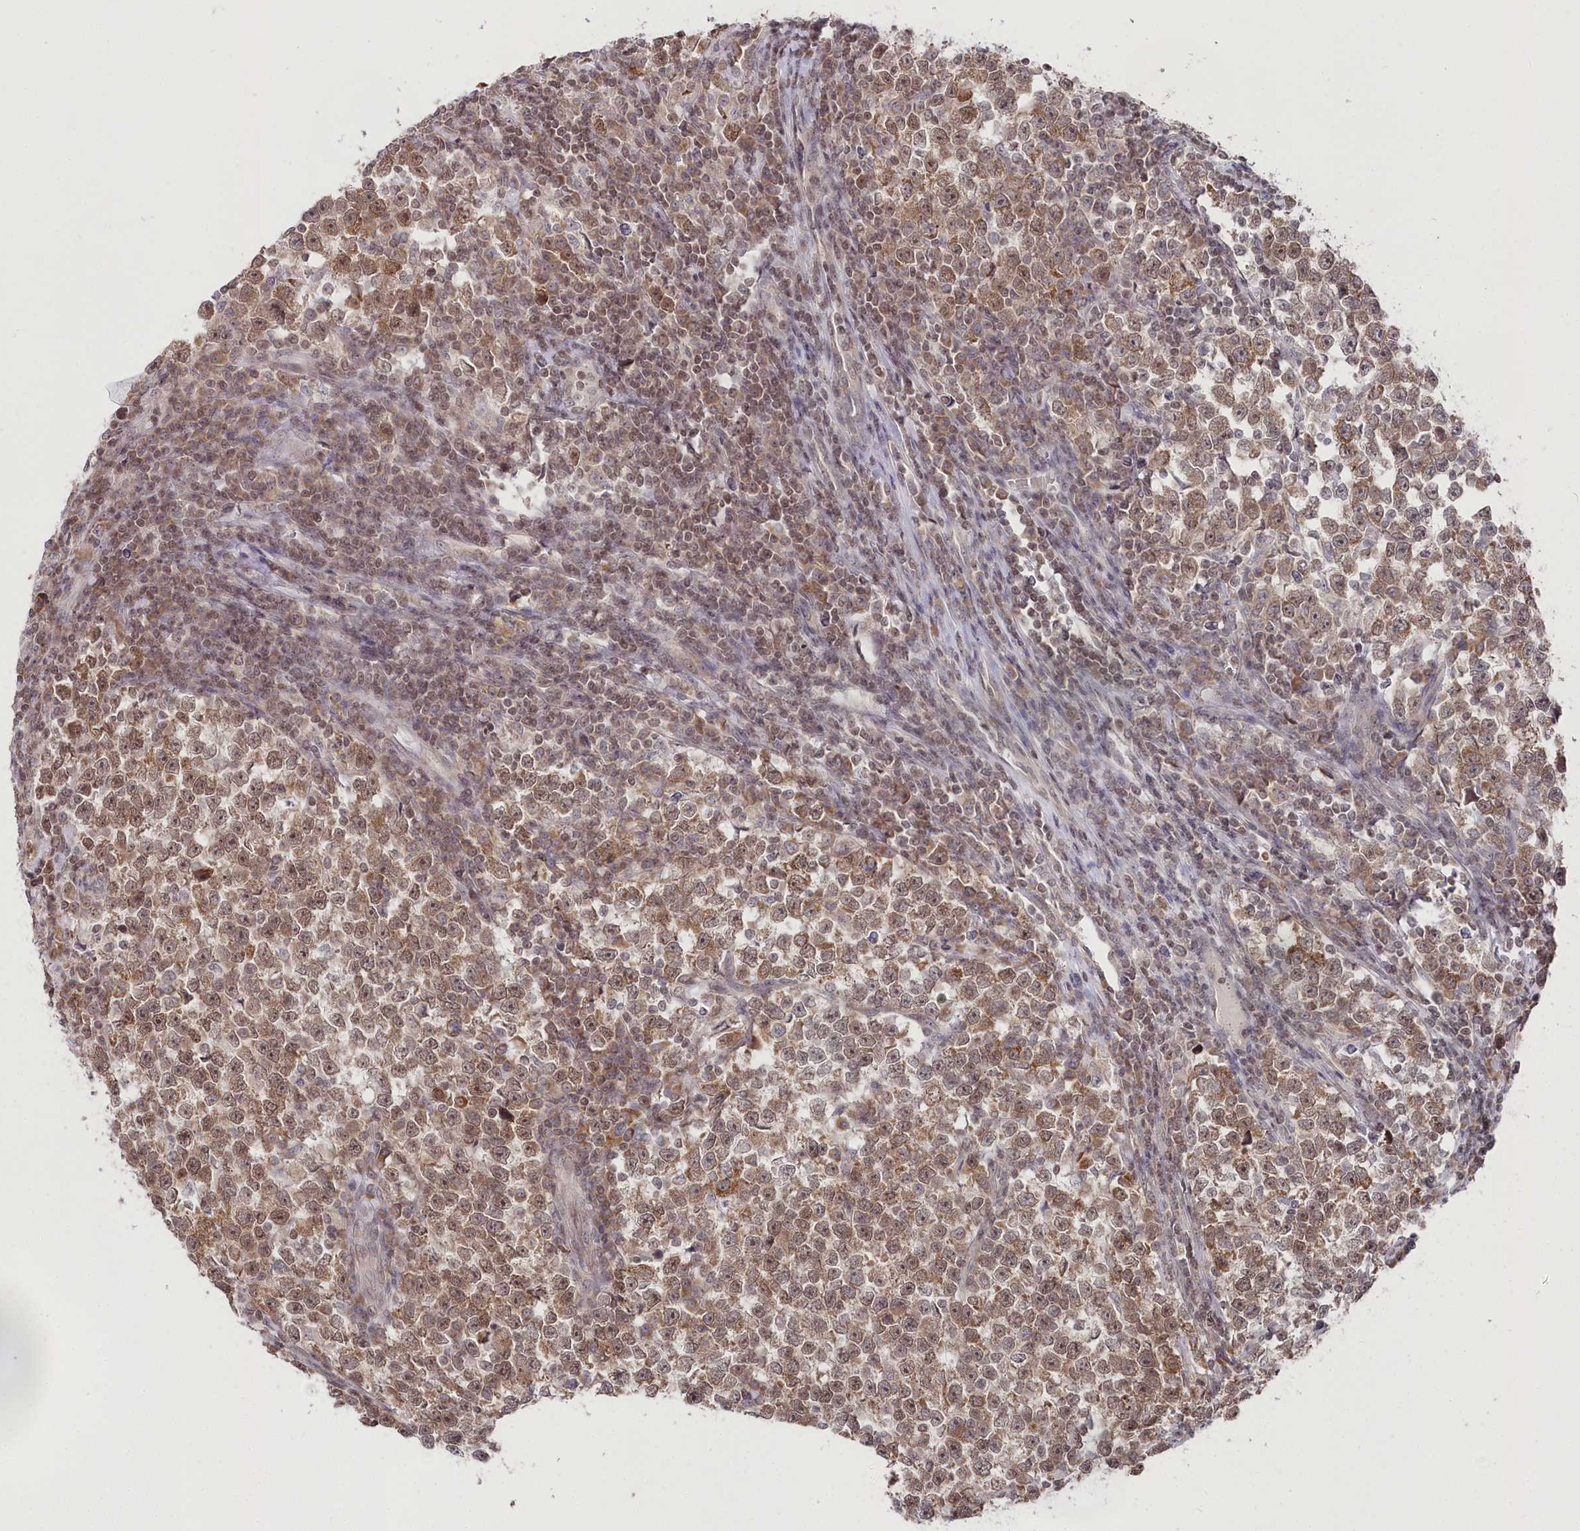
{"staining": {"intensity": "moderate", "quantity": ">75%", "location": "cytoplasmic/membranous,nuclear"}, "tissue": "testis cancer", "cell_type": "Tumor cells", "image_type": "cancer", "snomed": [{"axis": "morphology", "description": "Normal tissue, NOS"}, {"axis": "morphology", "description": "Seminoma, NOS"}, {"axis": "topography", "description": "Testis"}], "caption": "Protein analysis of seminoma (testis) tissue displays moderate cytoplasmic/membranous and nuclear staining in approximately >75% of tumor cells. Nuclei are stained in blue.", "gene": "CGGBP1", "patient": {"sex": "male", "age": 43}}